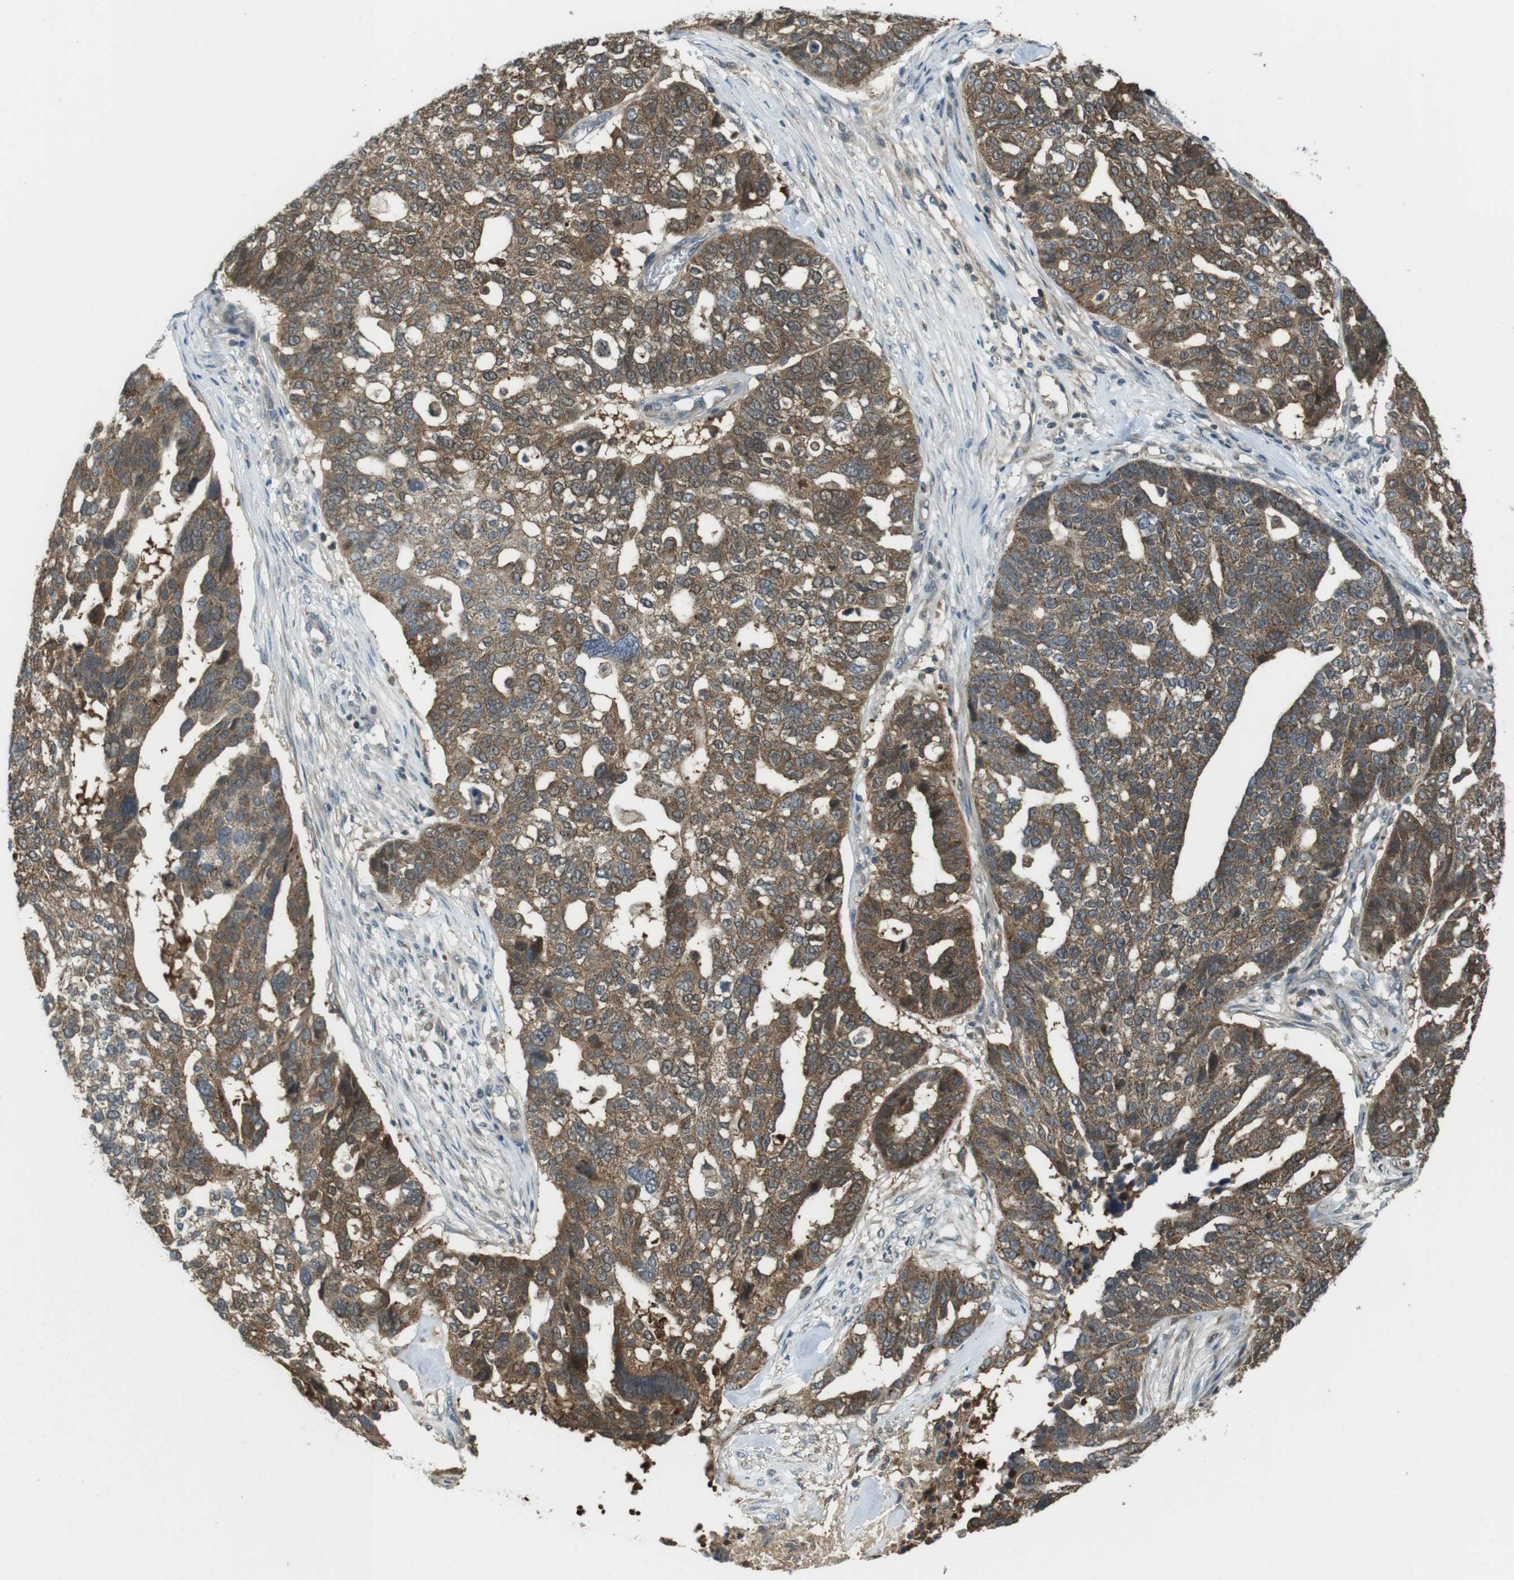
{"staining": {"intensity": "moderate", "quantity": ">75%", "location": "cytoplasmic/membranous"}, "tissue": "ovarian cancer", "cell_type": "Tumor cells", "image_type": "cancer", "snomed": [{"axis": "morphology", "description": "Cystadenocarcinoma, serous, NOS"}, {"axis": "topography", "description": "Ovary"}], "caption": "Immunohistochemistry of ovarian serous cystadenocarcinoma shows medium levels of moderate cytoplasmic/membranous expression in about >75% of tumor cells.", "gene": "LRRC3B", "patient": {"sex": "female", "age": 59}}